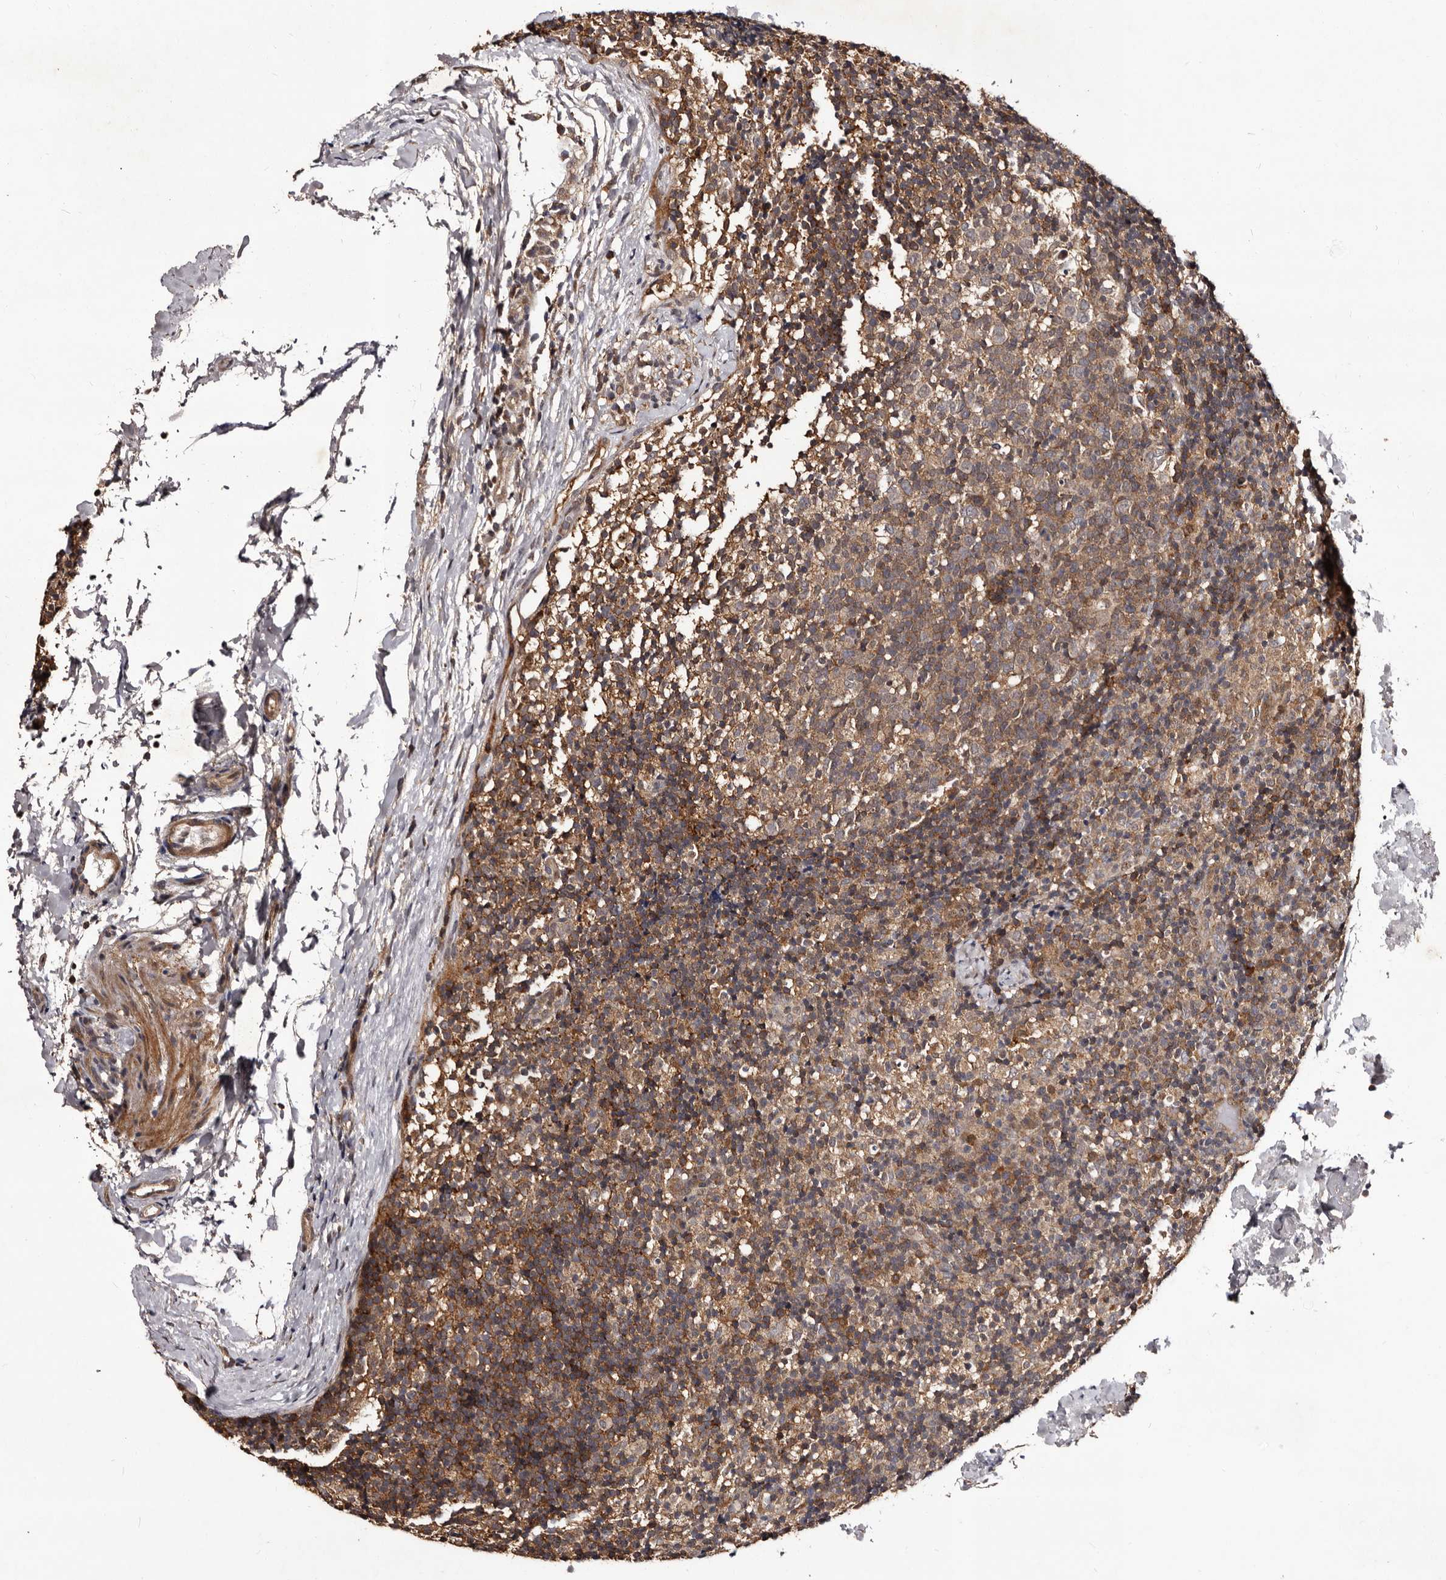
{"staining": {"intensity": "moderate", "quantity": ">75%", "location": "cytoplasmic/membranous"}, "tissue": "lymph node", "cell_type": "Germinal center cells", "image_type": "normal", "snomed": [{"axis": "morphology", "description": "Normal tissue, NOS"}, {"axis": "morphology", "description": "Inflammation, NOS"}, {"axis": "topography", "description": "Lymph node"}], "caption": "A brown stain labels moderate cytoplasmic/membranous positivity of a protein in germinal center cells of benign human lymph node. The staining was performed using DAB, with brown indicating positive protein expression. Nuclei are stained blue with hematoxylin.", "gene": "MKRN3", "patient": {"sex": "male", "age": 55}}